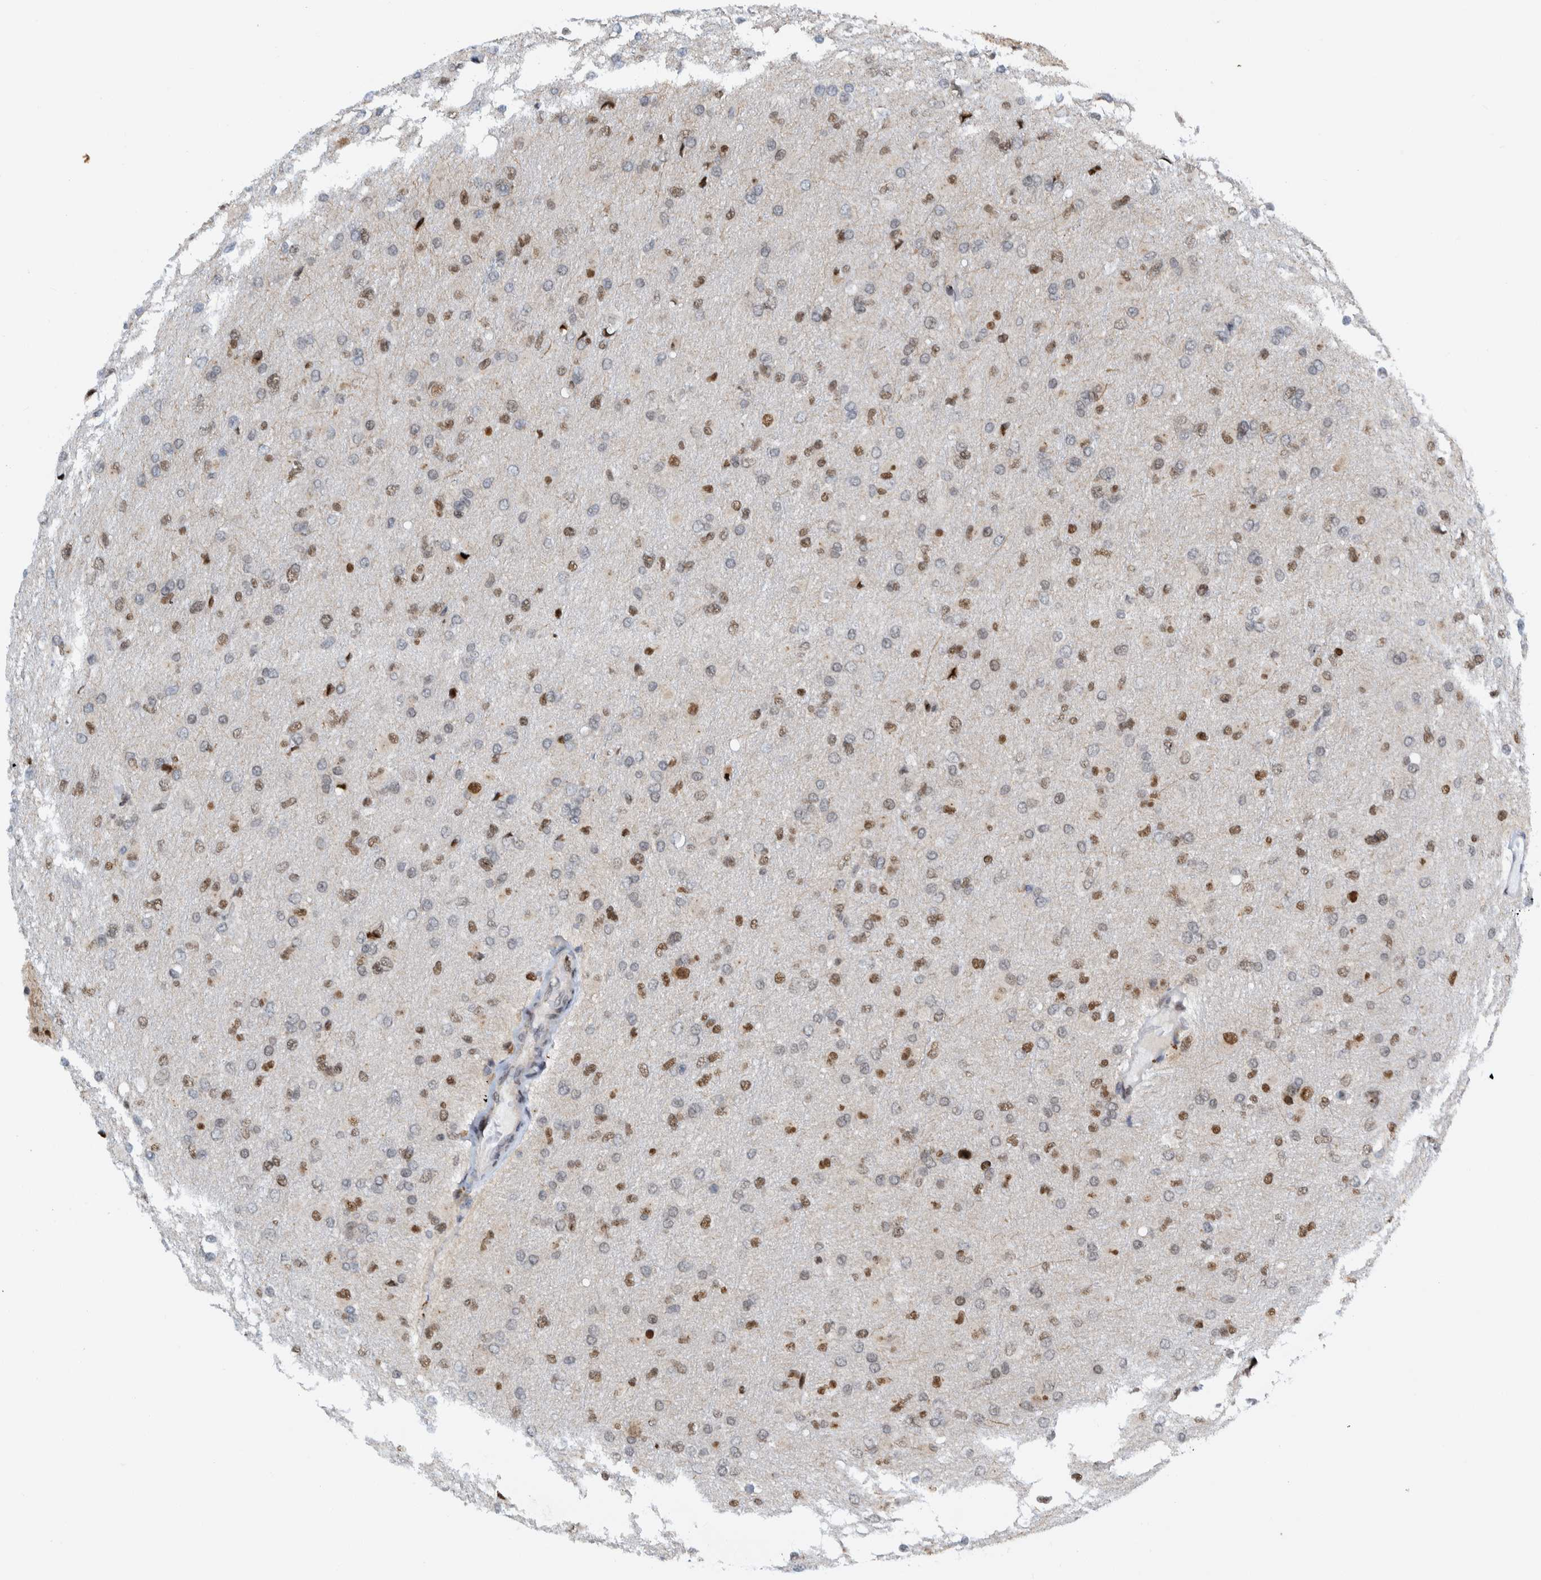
{"staining": {"intensity": "moderate", "quantity": "25%-75%", "location": "nuclear"}, "tissue": "glioma", "cell_type": "Tumor cells", "image_type": "cancer", "snomed": [{"axis": "morphology", "description": "Glioma, malignant, High grade"}, {"axis": "topography", "description": "Cerebral cortex"}], "caption": "DAB (3,3'-diaminobenzidine) immunohistochemical staining of malignant glioma (high-grade) reveals moderate nuclear protein staining in about 25%-75% of tumor cells.", "gene": "CCDC57", "patient": {"sex": "female", "age": 36}}